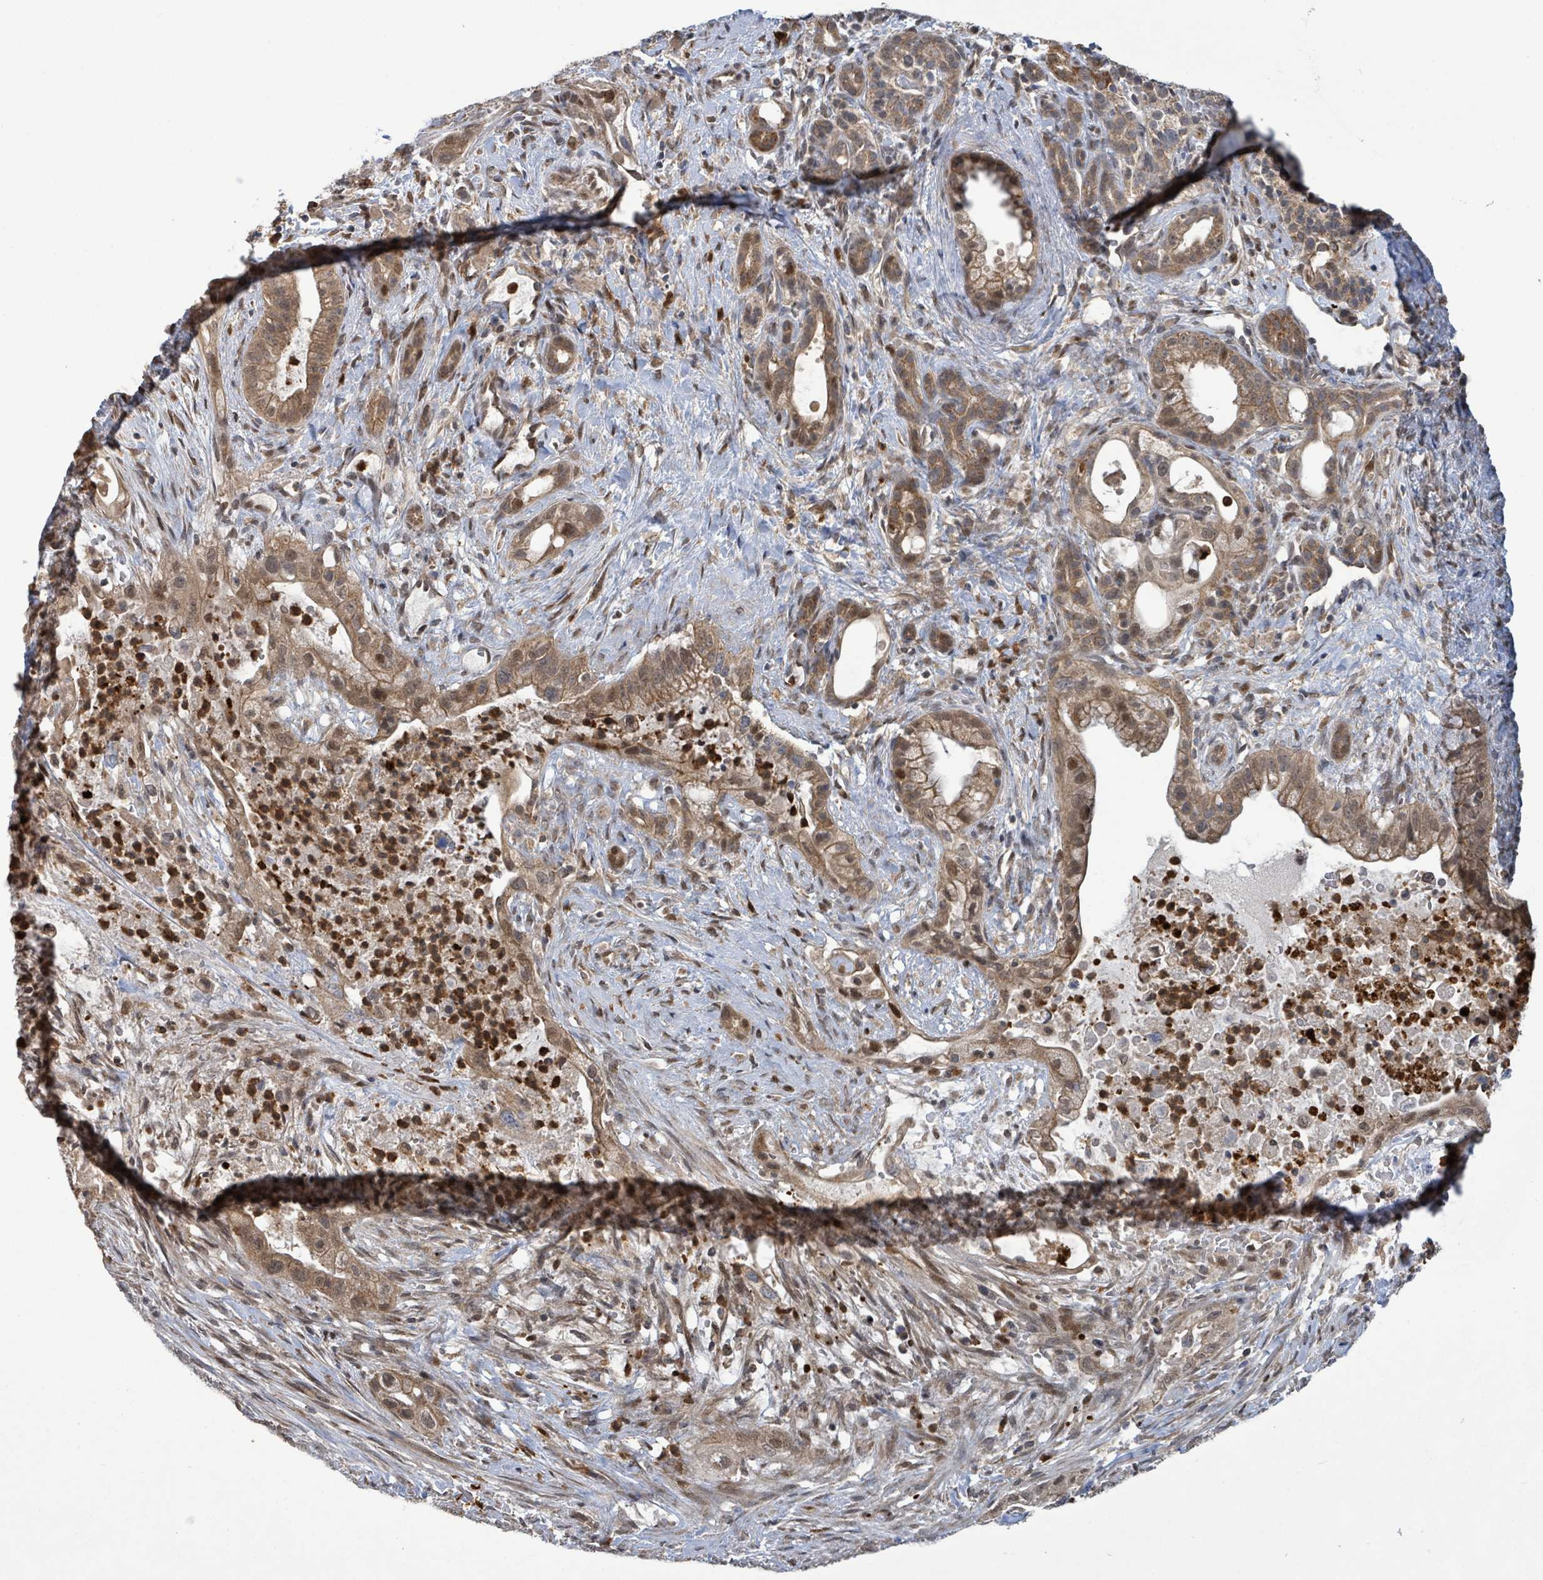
{"staining": {"intensity": "moderate", "quantity": ">75%", "location": "cytoplasmic/membranous,nuclear"}, "tissue": "pancreatic cancer", "cell_type": "Tumor cells", "image_type": "cancer", "snomed": [{"axis": "morphology", "description": "Adenocarcinoma, NOS"}, {"axis": "topography", "description": "Pancreas"}], "caption": "Immunohistochemistry of human pancreatic cancer demonstrates medium levels of moderate cytoplasmic/membranous and nuclear staining in approximately >75% of tumor cells.", "gene": "COQ6", "patient": {"sex": "male", "age": 44}}